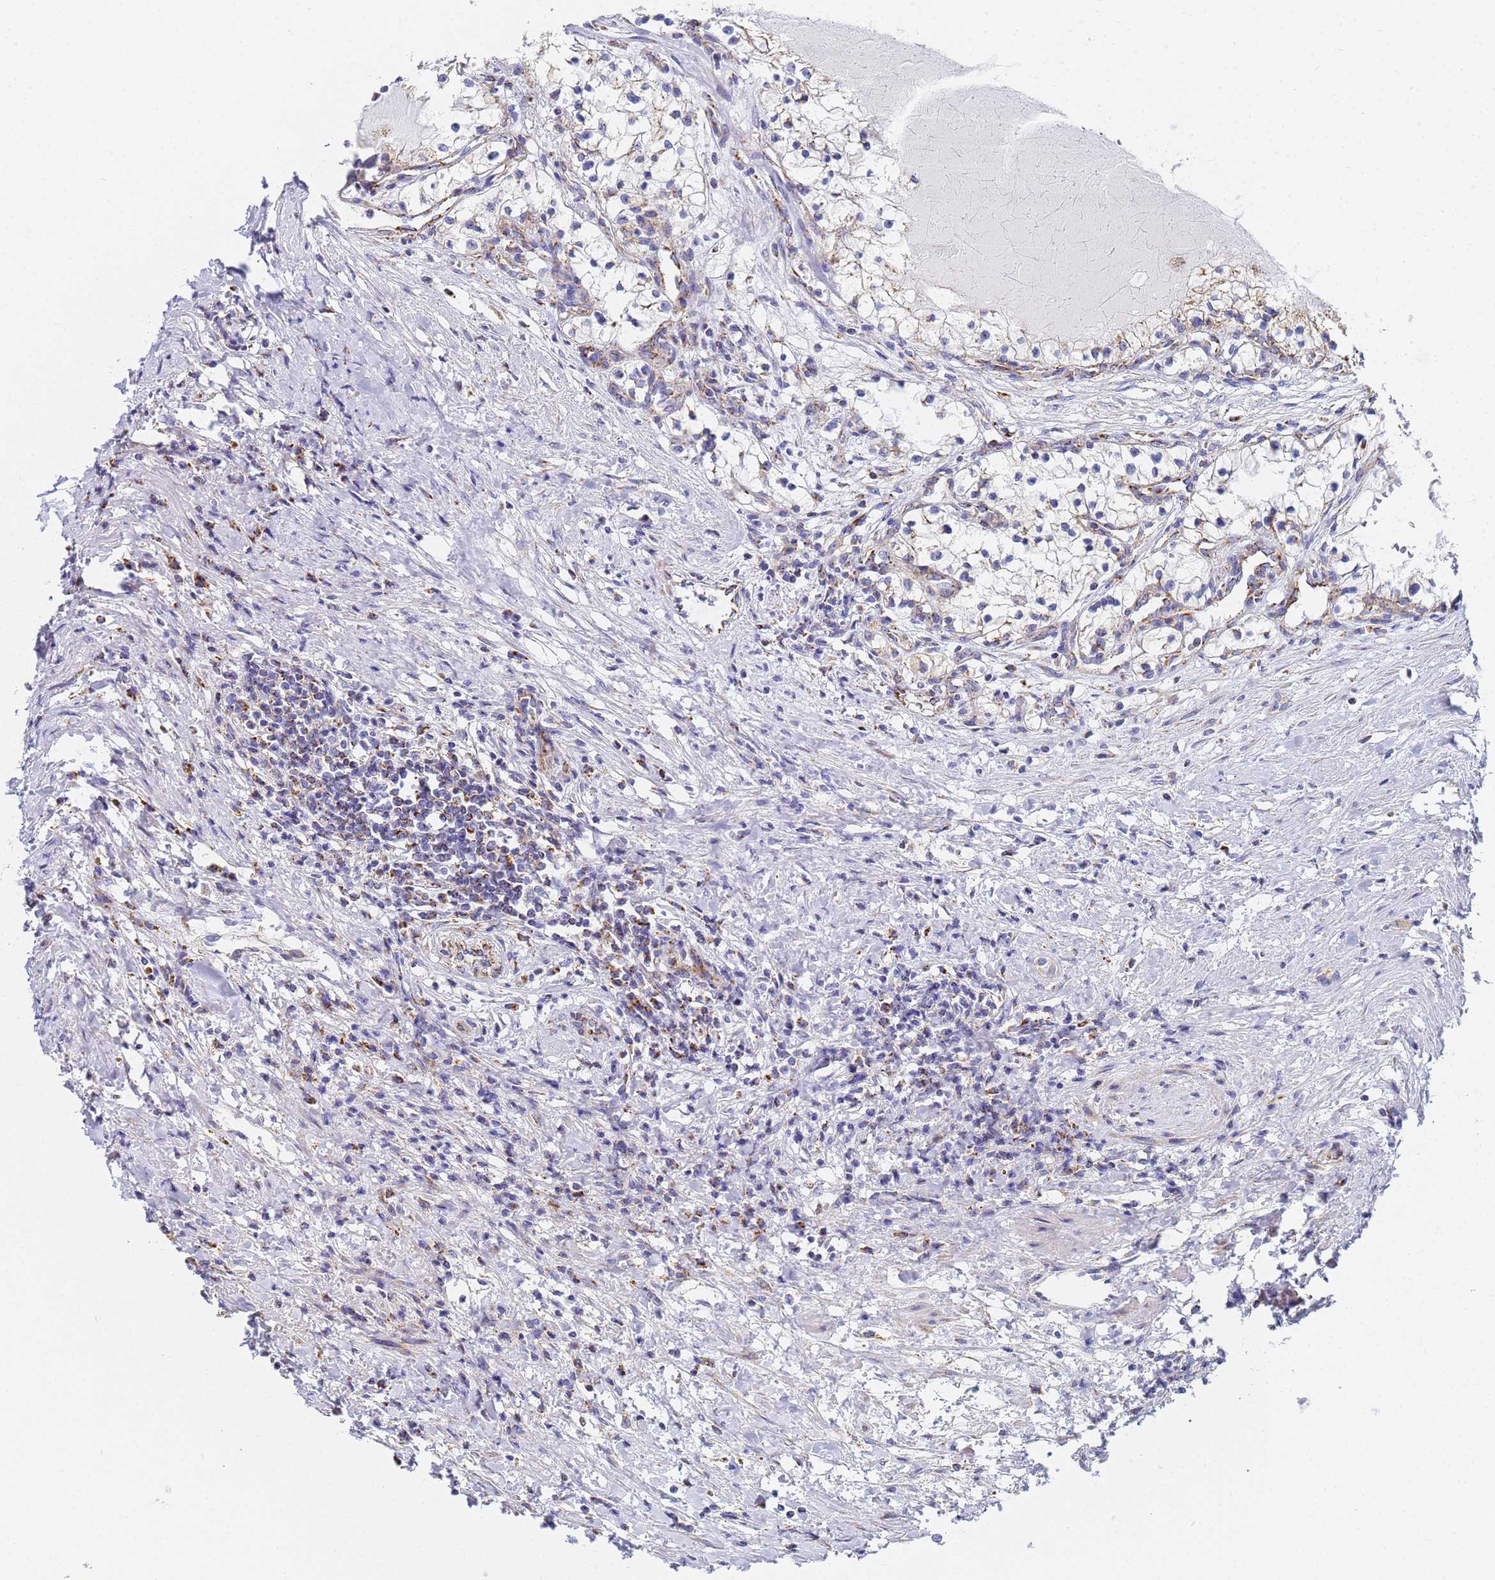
{"staining": {"intensity": "weak", "quantity": "25%-75%", "location": "cytoplasmic/membranous"}, "tissue": "renal cancer", "cell_type": "Tumor cells", "image_type": "cancer", "snomed": [{"axis": "morphology", "description": "Normal tissue, NOS"}, {"axis": "morphology", "description": "Adenocarcinoma, NOS"}, {"axis": "topography", "description": "Kidney"}], "caption": "IHC micrograph of neoplastic tissue: human renal adenocarcinoma stained using IHC reveals low levels of weak protein expression localized specifically in the cytoplasmic/membranous of tumor cells, appearing as a cytoplasmic/membranous brown color.", "gene": "CNIH4", "patient": {"sex": "male", "age": 68}}